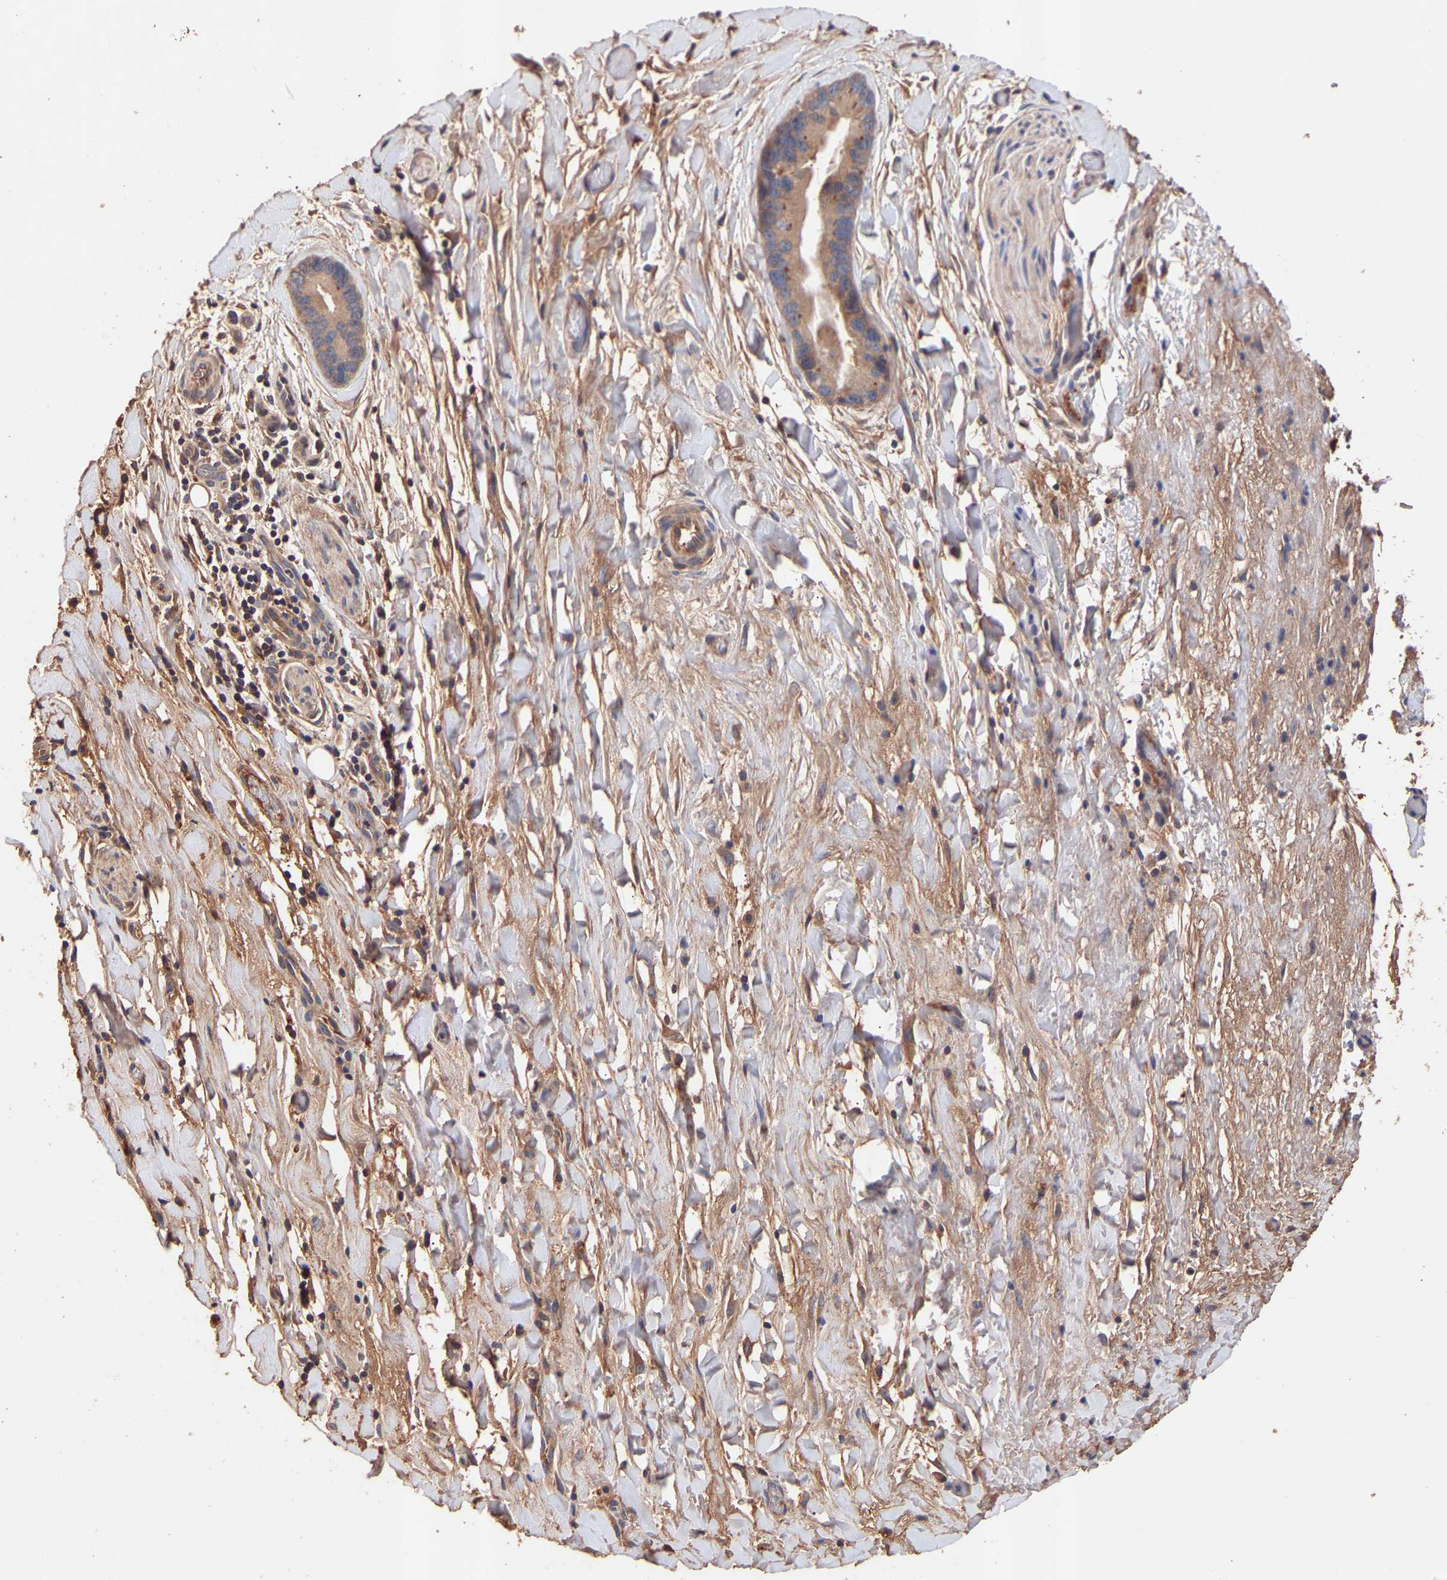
{"staining": {"intensity": "moderate", "quantity": "25%-75%", "location": "cytoplasmic/membranous"}, "tissue": "liver cancer", "cell_type": "Tumor cells", "image_type": "cancer", "snomed": [{"axis": "morphology", "description": "Cholangiocarcinoma"}, {"axis": "topography", "description": "Liver"}], "caption": "Protein analysis of liver cholangiocarcinoma tissue reveals moderate cytoplasmic/membranous positivity in approximately 25%-75% of tumor cells.", "gene": "TMEM268", "patient": {"sex": "female", "age": 55}}